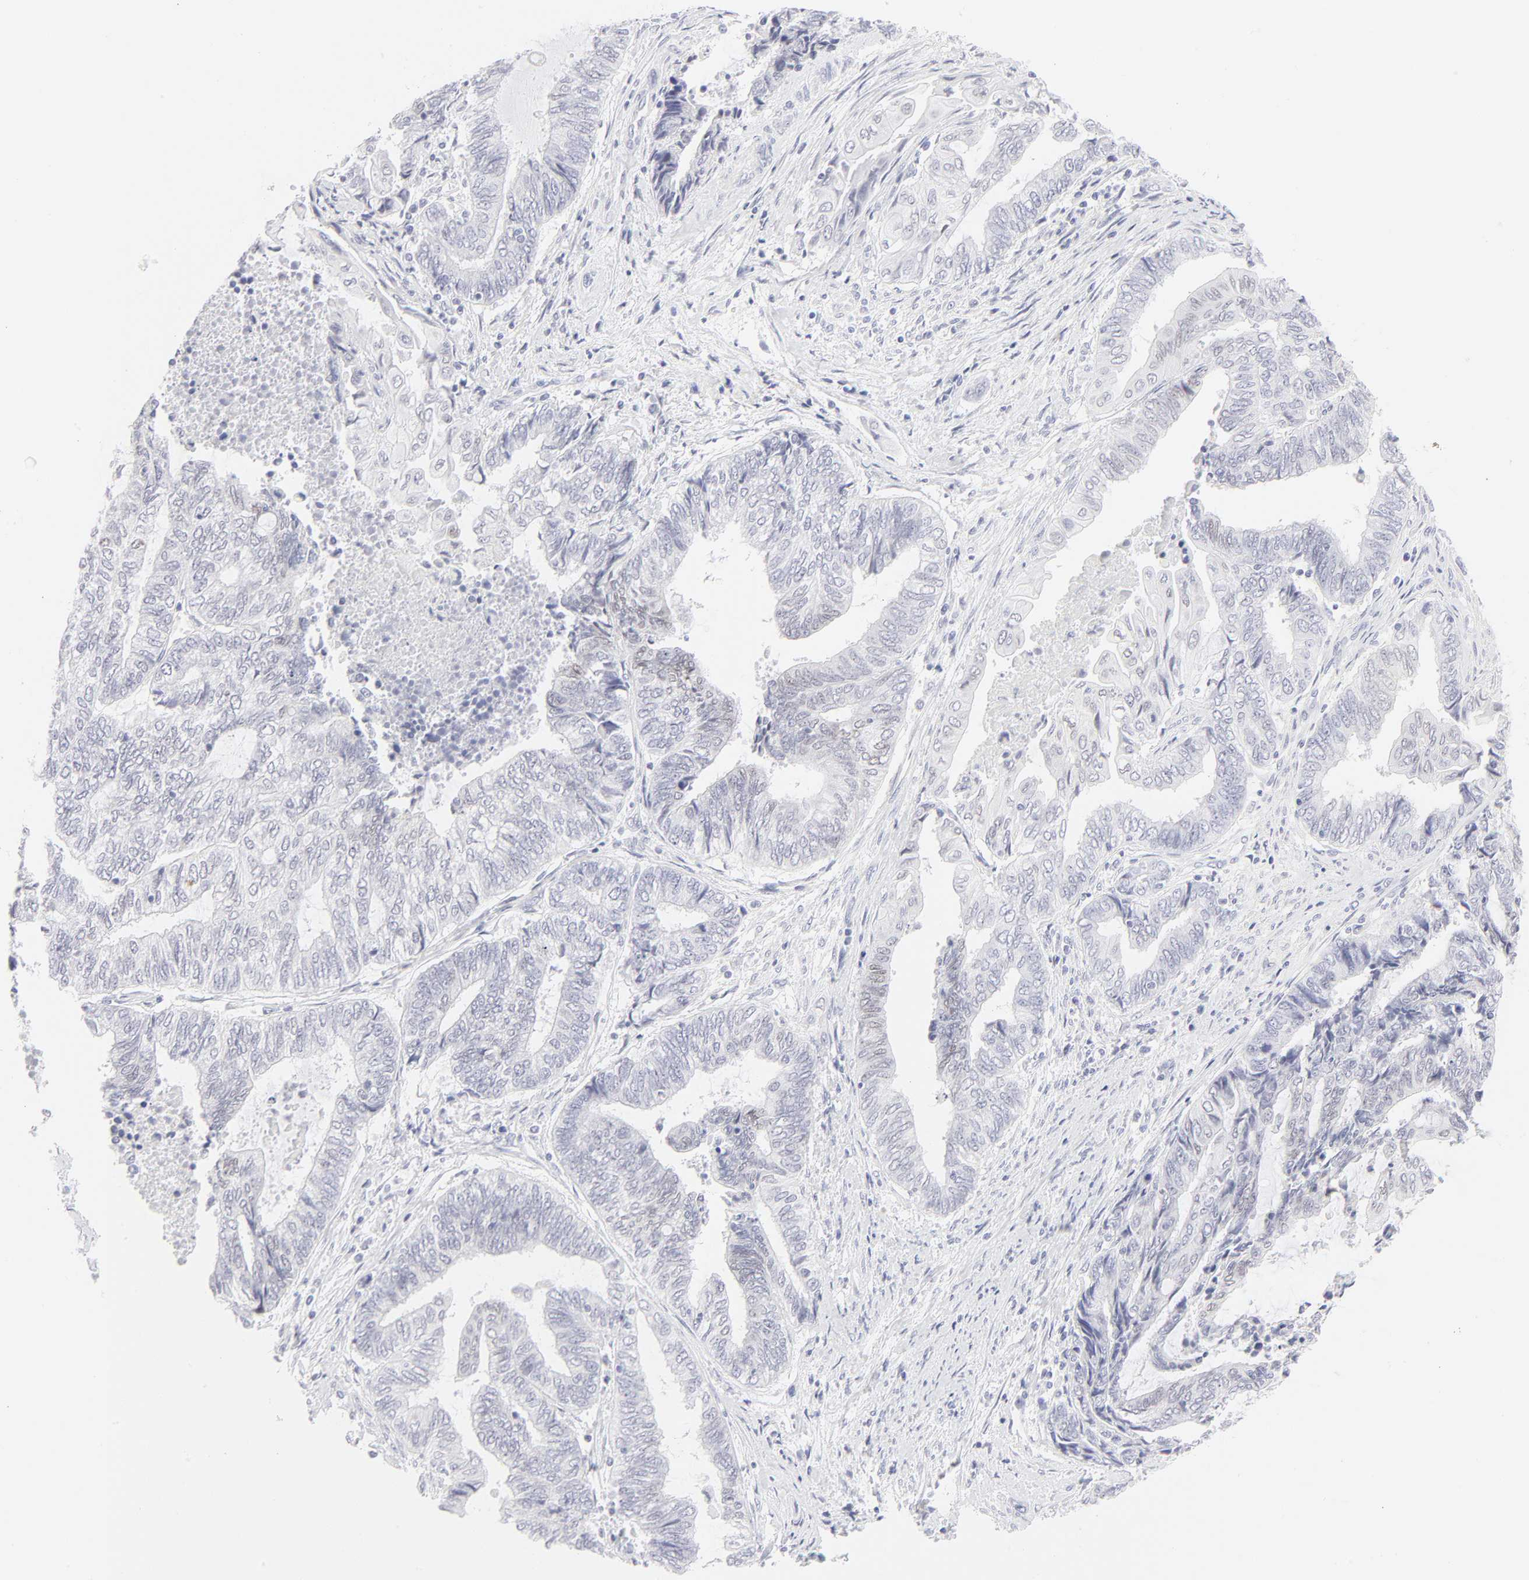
{"staining": {"intensity": "negative", "quantity": "none", "location": "none"}, "tissue": "endometrial cancer", "cell_type": "Tumor cells", "image_type": "cancer", "snomed": [{"axis": "morphology", "description": "Adenocarcinoma, NOS"}, {"axis": "topography", "description": "Uterus"}, {"axis": "topography", "description": "Endometrium"}], "caption": "Immunohistochemical staining of human adenocarcinoma (endometrial) shows no significant staining in tumor cells. The staining was performed using DAB to visualize the protein expression in brown, while the nuclei were stained in blue with hematoxylin (Magnification: 20x).", "gene": "ELF3", "patient": {"sex": "female", "age": 70}}